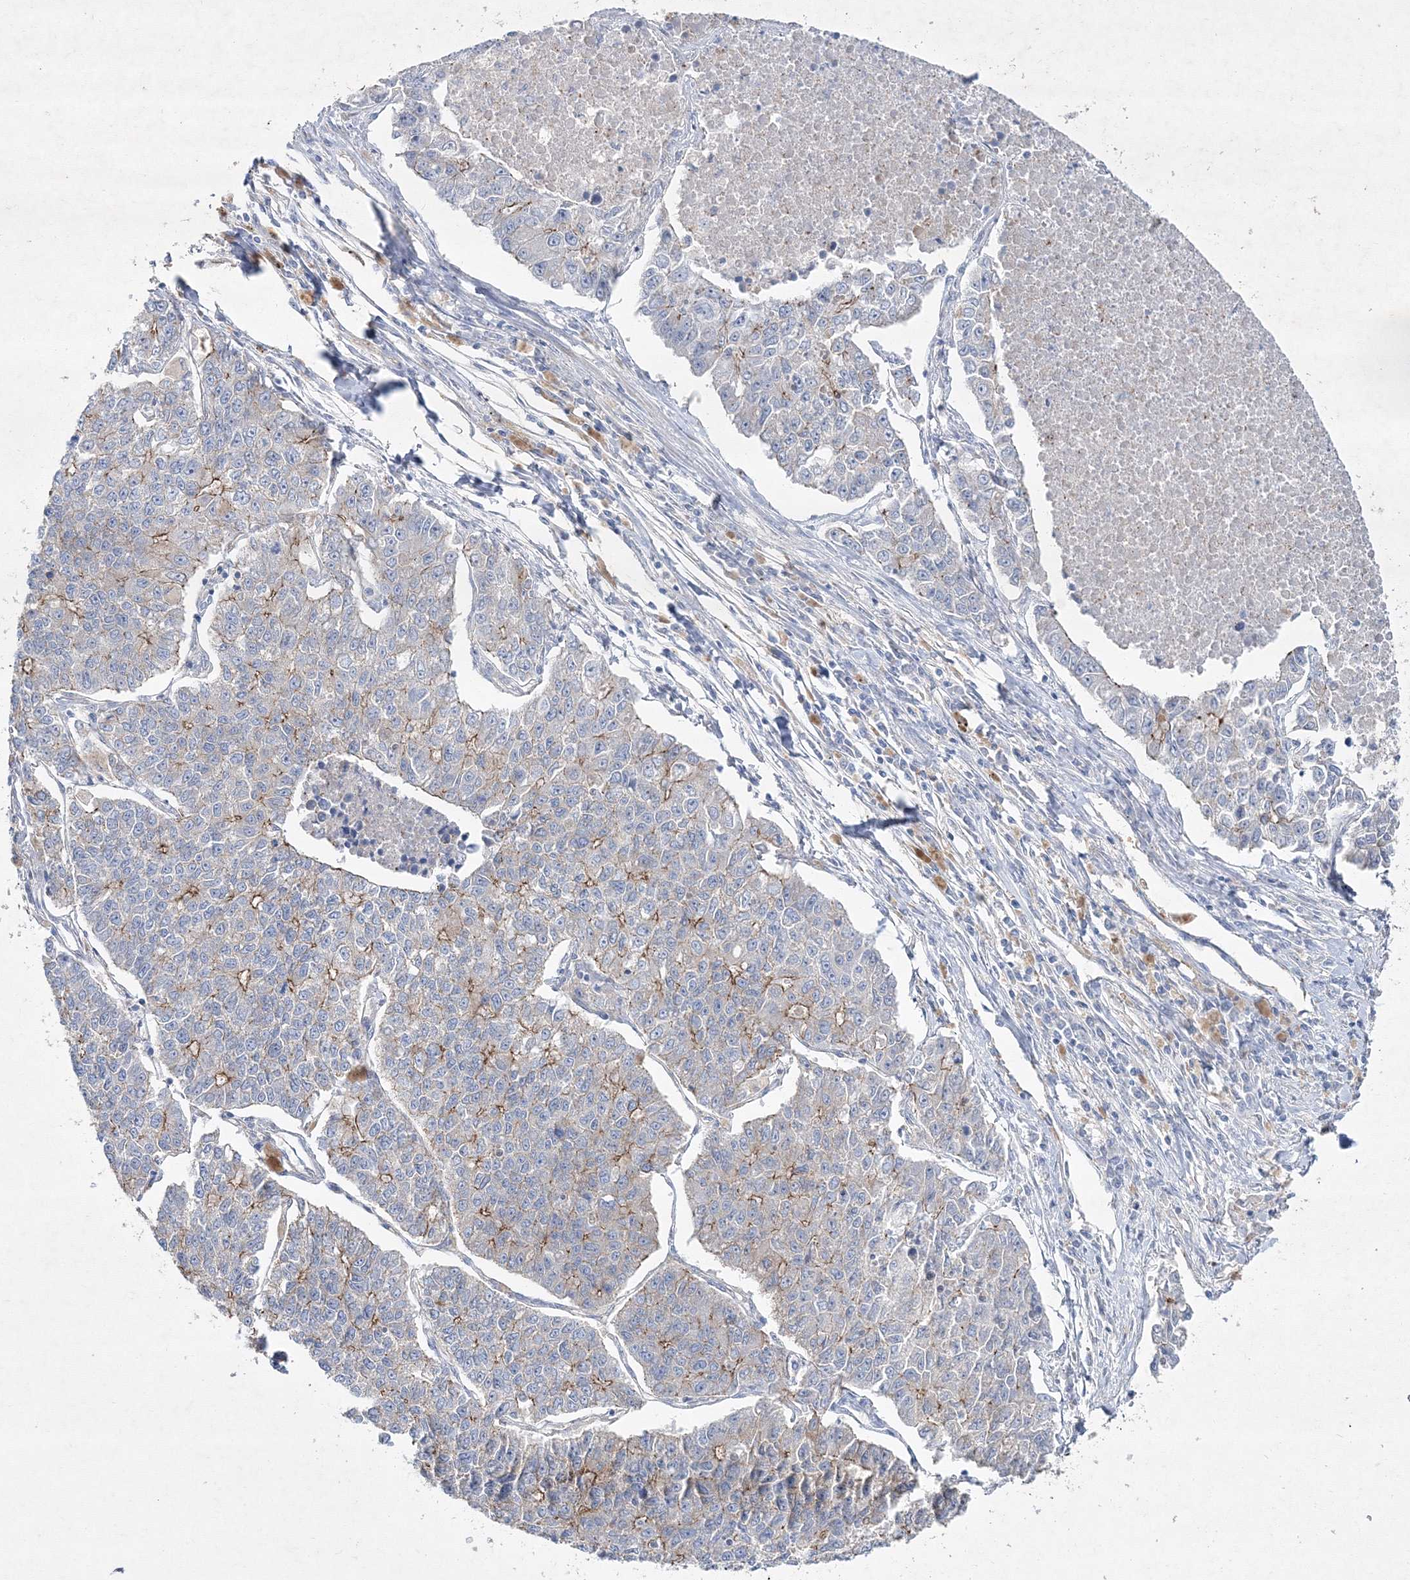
{"staining": {"intensity": "moderate", "quantity": "<25%", "location": "cytoplasmic/membranous"}, "tissue": "lung cancer", "cell_type": "Tumor cells", "image_type": "cancer", "snomed": [{"axis": "morphology", "description": "Adenocarcinoma, NOS"}, {"axis": "topography", "description": "Lung"}], "caption": "There is low levels of moderate cytoplasmic/membranous positivity in tumor cells of adenocarcinoma (lung), as demonstrated by immunohistochemical staining (brown color).", "gene": "NAA40", "patient": {"sex": "male", "age": 49}}